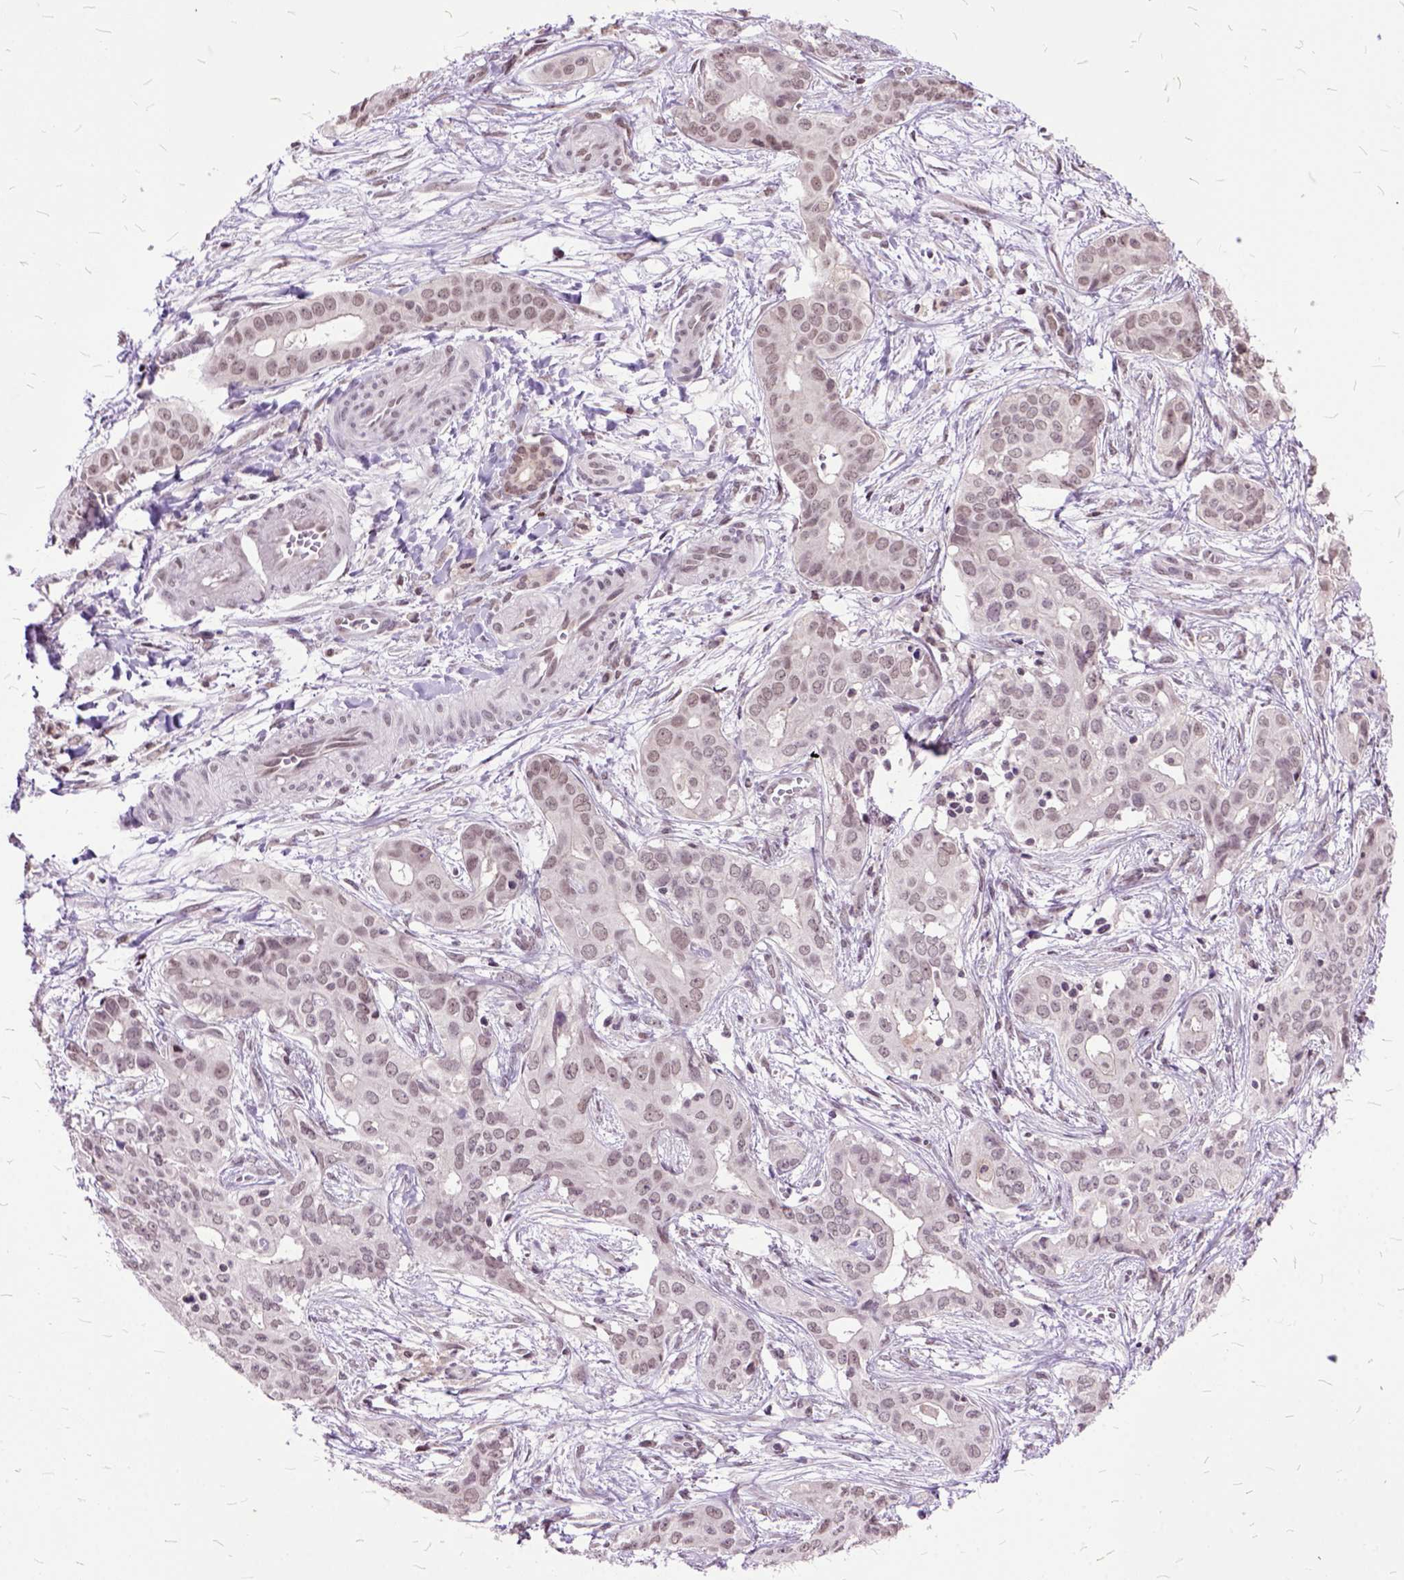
{"staining": {"intensity": "weak", "quantity": ">75%", "location": "nuclear"}, "tissue": "liver cancer", "cell_type": "Tumor cells", "image_type": "cancer", "snomed": [{"axis": "morphology", "description": "Cholangiocarcinoma"}, {"axis": "topography", "description": "Liver"}], "caption": "About >75% of tumor cells in human cholangiocarcinoma (liver) reveal weak nuclear protein positivity as visualized by brown immunohistochemical staining.", "gene": "ORC5", "patient": {"sex": "female", "age": 65}}